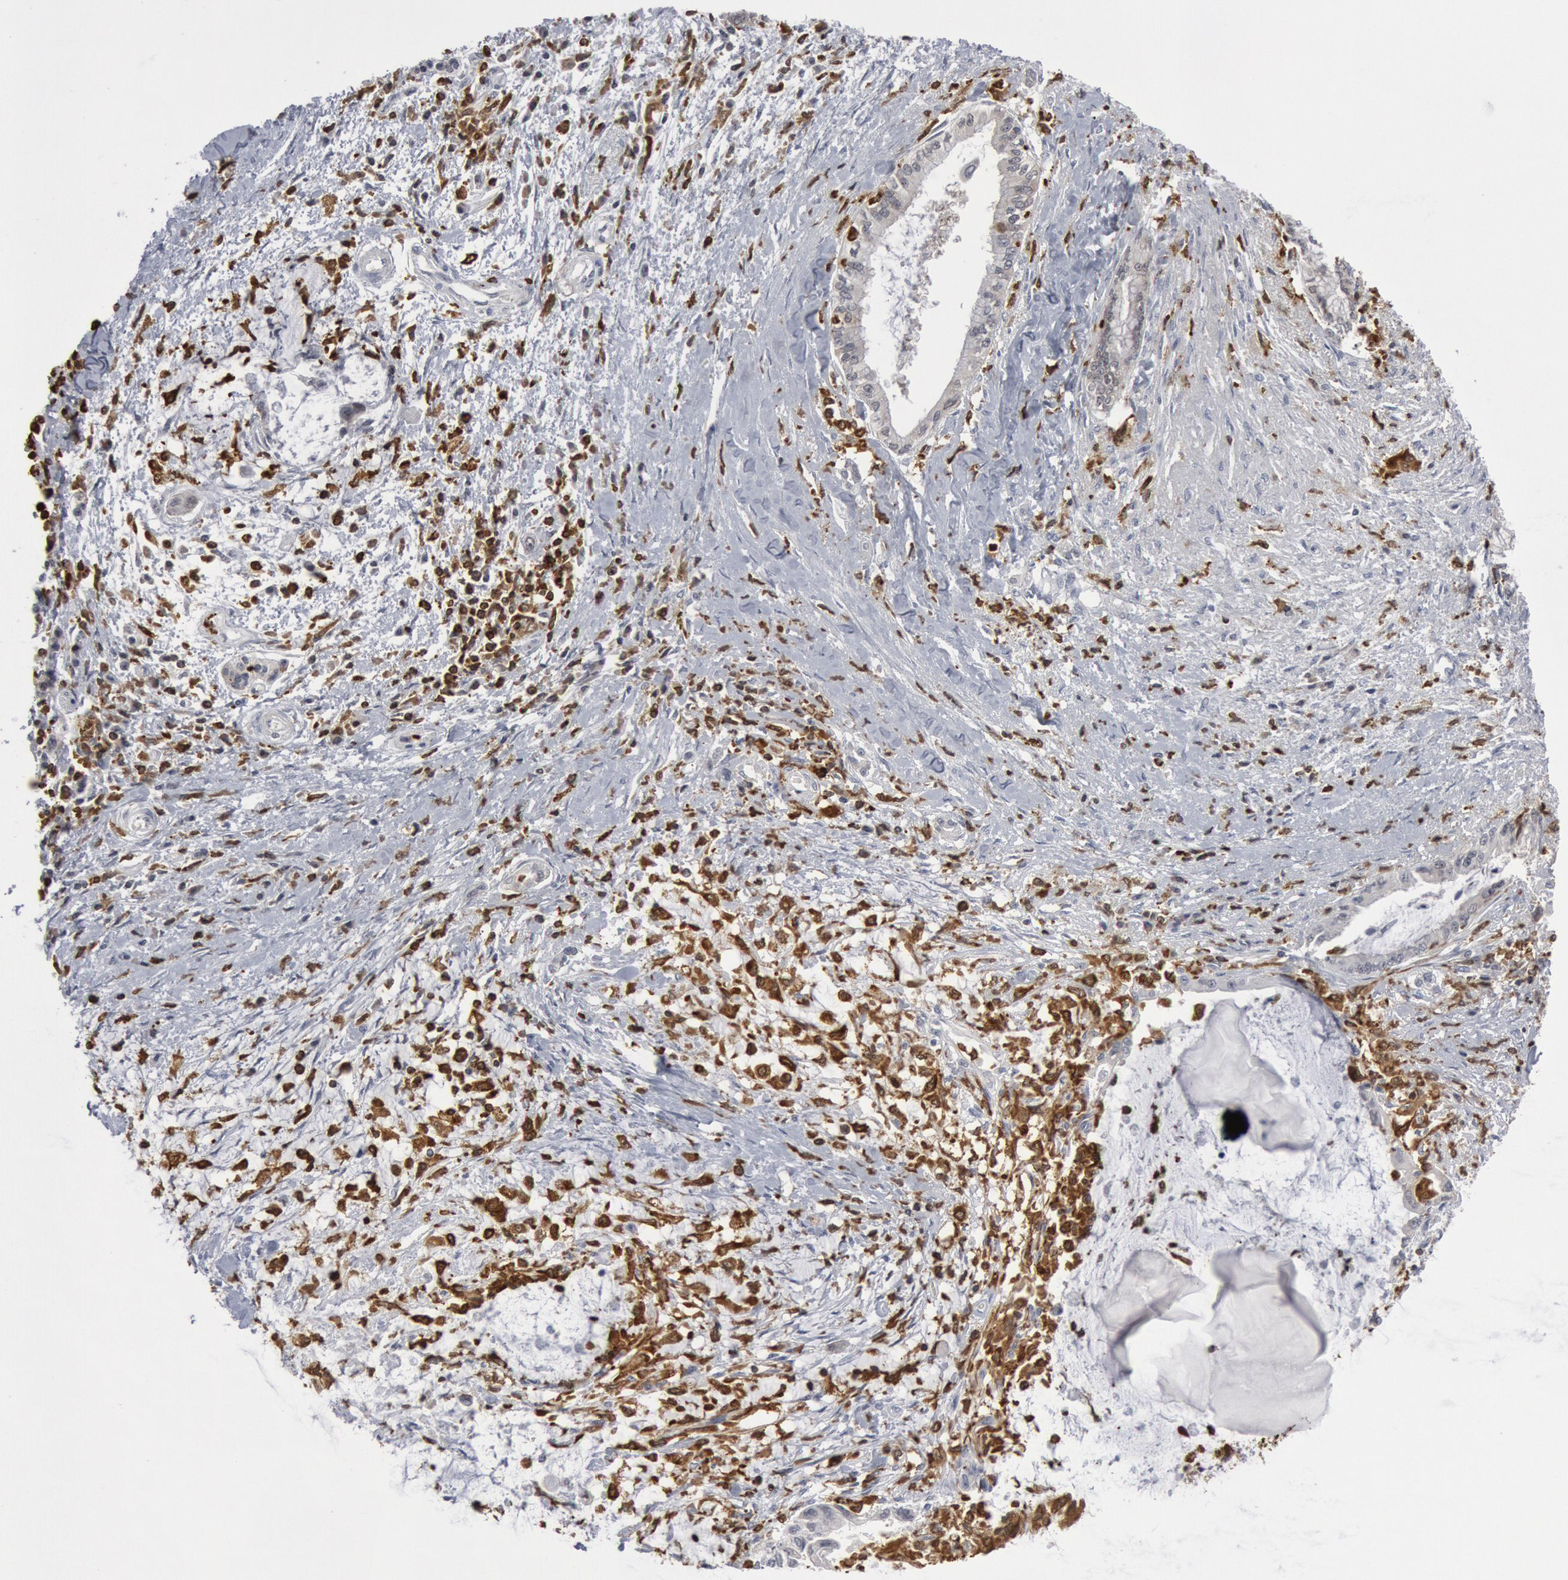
{"staining": {"intensity": "negative", "quantity": "none", "location": "none"}, "tissue": "pancreatic cancer", "cell_type": "Tumor cells", "image_type": "cancer", "snomed": [{"axis": "morphology", "description": "Adenocarcinoma, NOS"}, {"axis": "topography", "description": "Pancreas"}], "caption": "A micrograph of pancreatic adenocarcinoma stained for a protein shows no brown staining in tumor cells.", "gene": "PTPN6", "patient": {"sex": "female", "age": 64}}